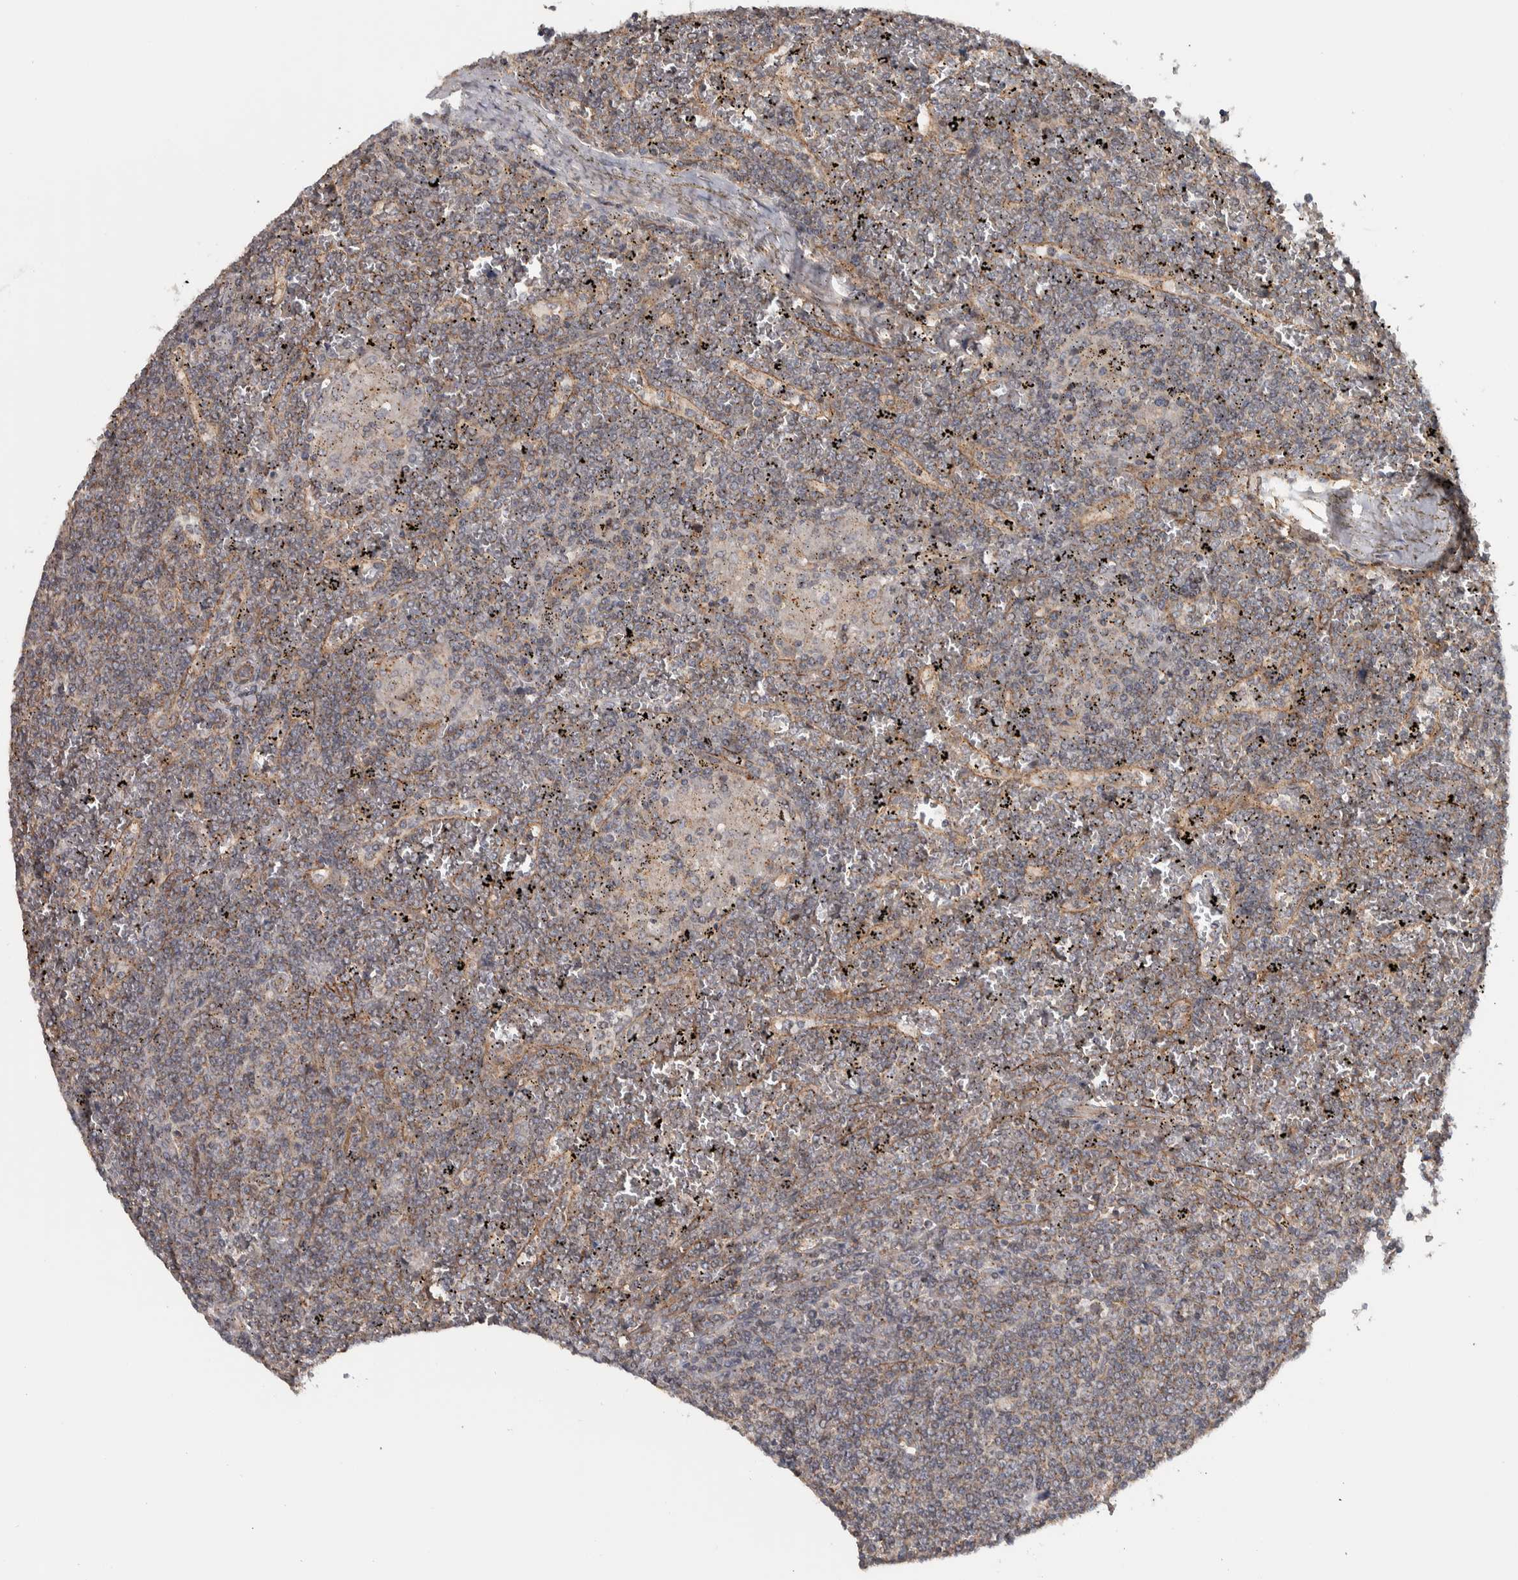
{"staining": {"intensity": "weak", "quantity": "<25%", "location": "cytoplasmic/membranous"}, "tissue": "lymphoma", "cell_type": "Tumor cells", "image_type": "cancer", "snomed": [{"axis": "morphology", "description": "Malignant lymphoma, non-Hodgkin's type, Low grade"}, {"axis": "topography", "description": "Spleen"}], "caption": "Immunohistochemistry (IHC) image of human malignant lymphoma, non-Hodgkin's type (low-grade) stained for a protein (brown), which displays no positivity in tumor cells.", "gene": "CHMP4C", "patient": {"sex": "female", "age": 19}}